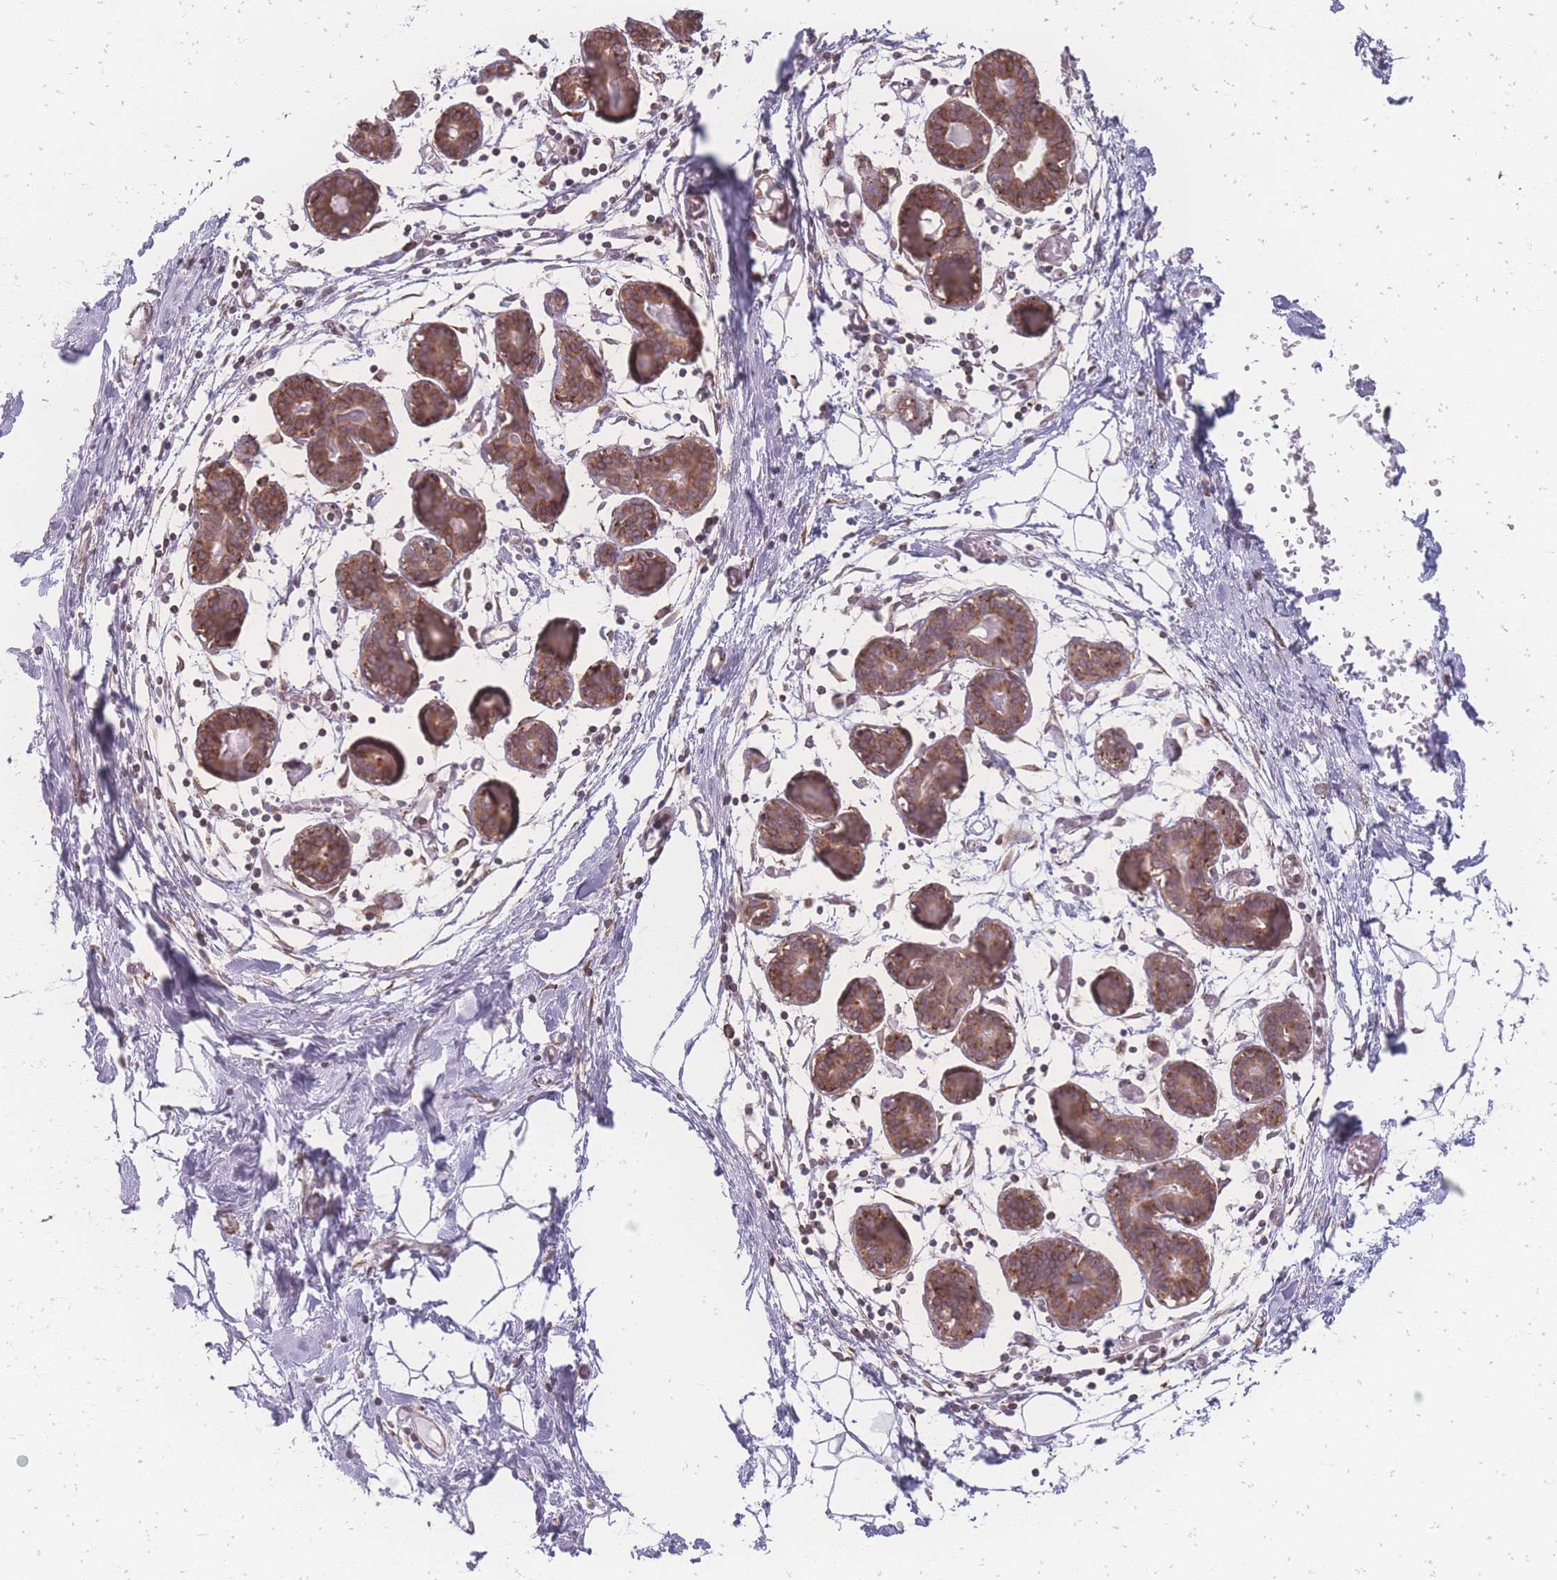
{"staining": {"intensity": "negative", "quantity": "none", "location": "none"}, "tissue": "breast", "cell_type": "Adipocytes", "image_type": "normal", "snomed": [{"axis": "morphology", "description": "Normal tissue, NOS"}, {"axis": "topography", "description": "Breast"}], "caption": "This is an immunohistochemistry micrograph of unremarkable breast. There is no expression in adipocytes.", "gene": "ZC3H13", "patient": {"sex": "female", "age": 27}}